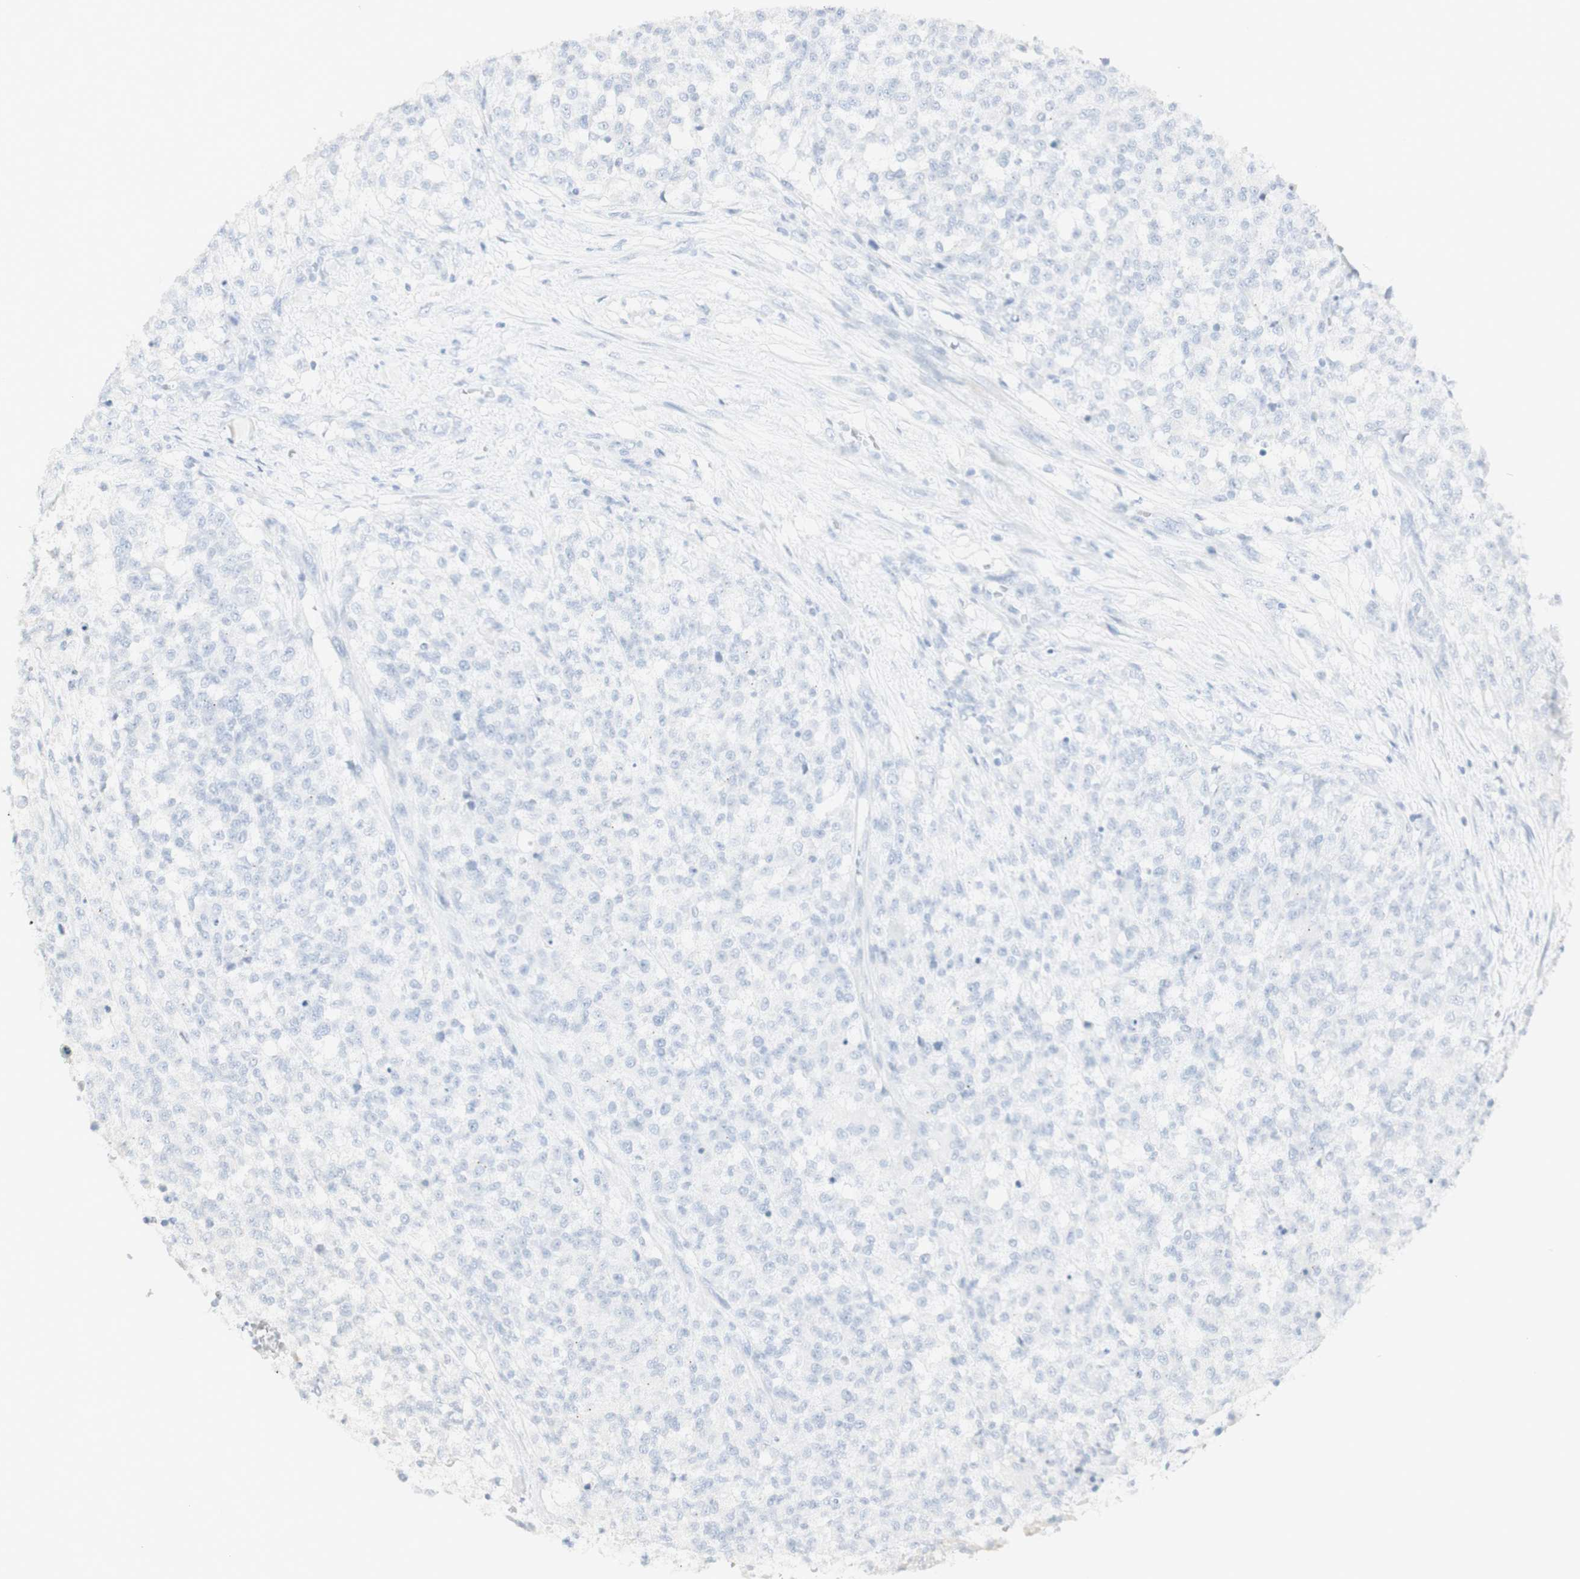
{"staining": {"intensity": "negative", "quantity": "none", "location": "none"}, "tissue": "testis cancer", "cell_type": "Tumor cells", "image_type": "cancer", "snomed": [{"axis": "morphology", "description": "Seminoma, NOS"}, {"axis": "topography", "description": "Testis"}], "caption": "Testis cancer (seminoma) stained for a protein using immunohistochemistry (IHC) displays no positivity tumor cells.", "gene": "NDST4", "patient": {"sex": "male", "age": 59}}